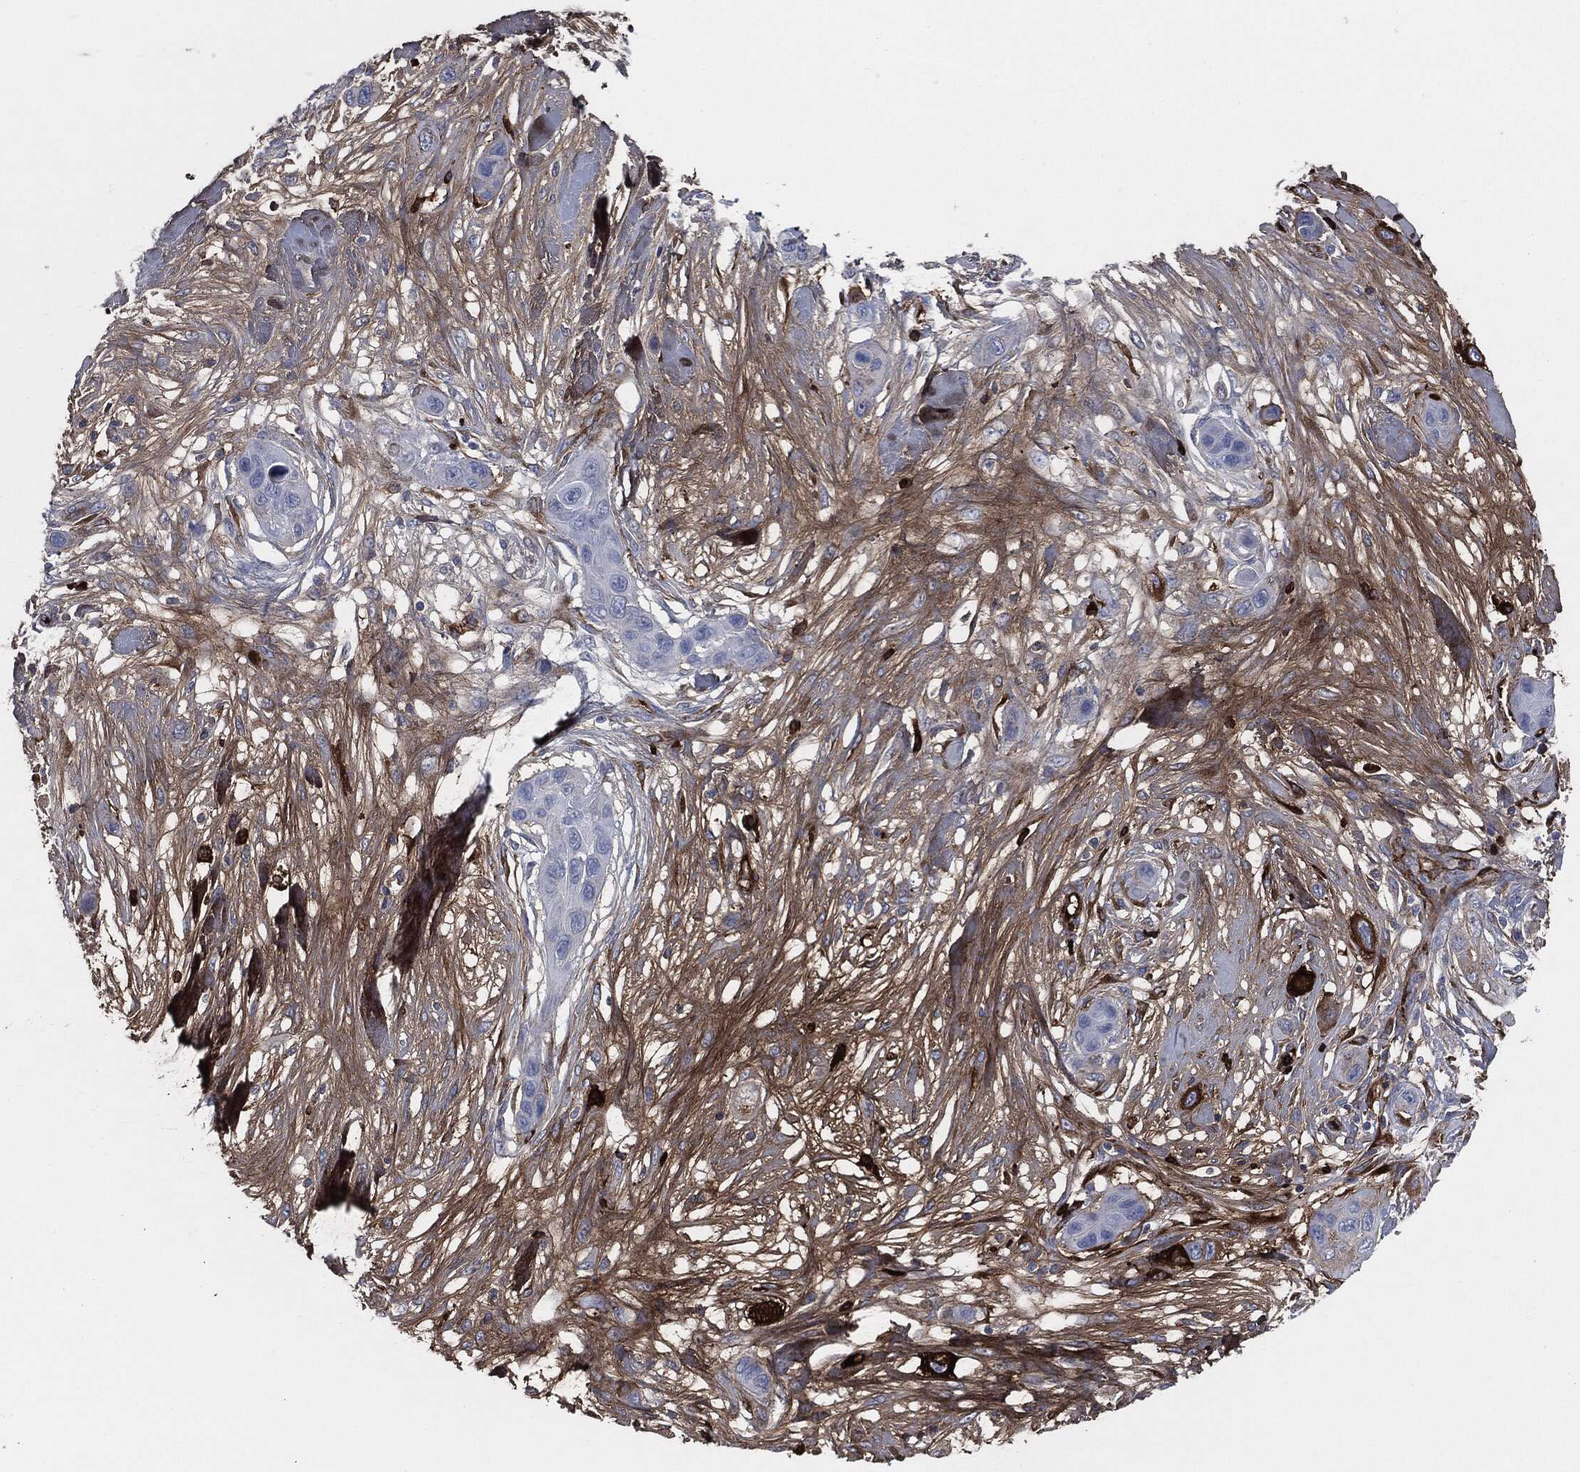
{"staining": {"intensity": "strong", "quantity": "<25%", "location": "cytoplasmic/membranous"}, "tissue": "skin cancer", "cell_type": "Tumor cells", "image_type": "cancer", "snomed": [{"axis": "morphology", "description": "Squamous cell carcinoma, NOS"}, {"axis": "topography", "description": "Skin"}], "caption": "An immunohistochemistry photomicrograph of neoplastic tissue is shown. Protein staining in brown labels strong cytoplasmic/membranous positivity in skin cancer (squamous cell carcinoma) within tumor cells.", "gene": "APOB", "patient": {"sex": "male", "age": 79}}